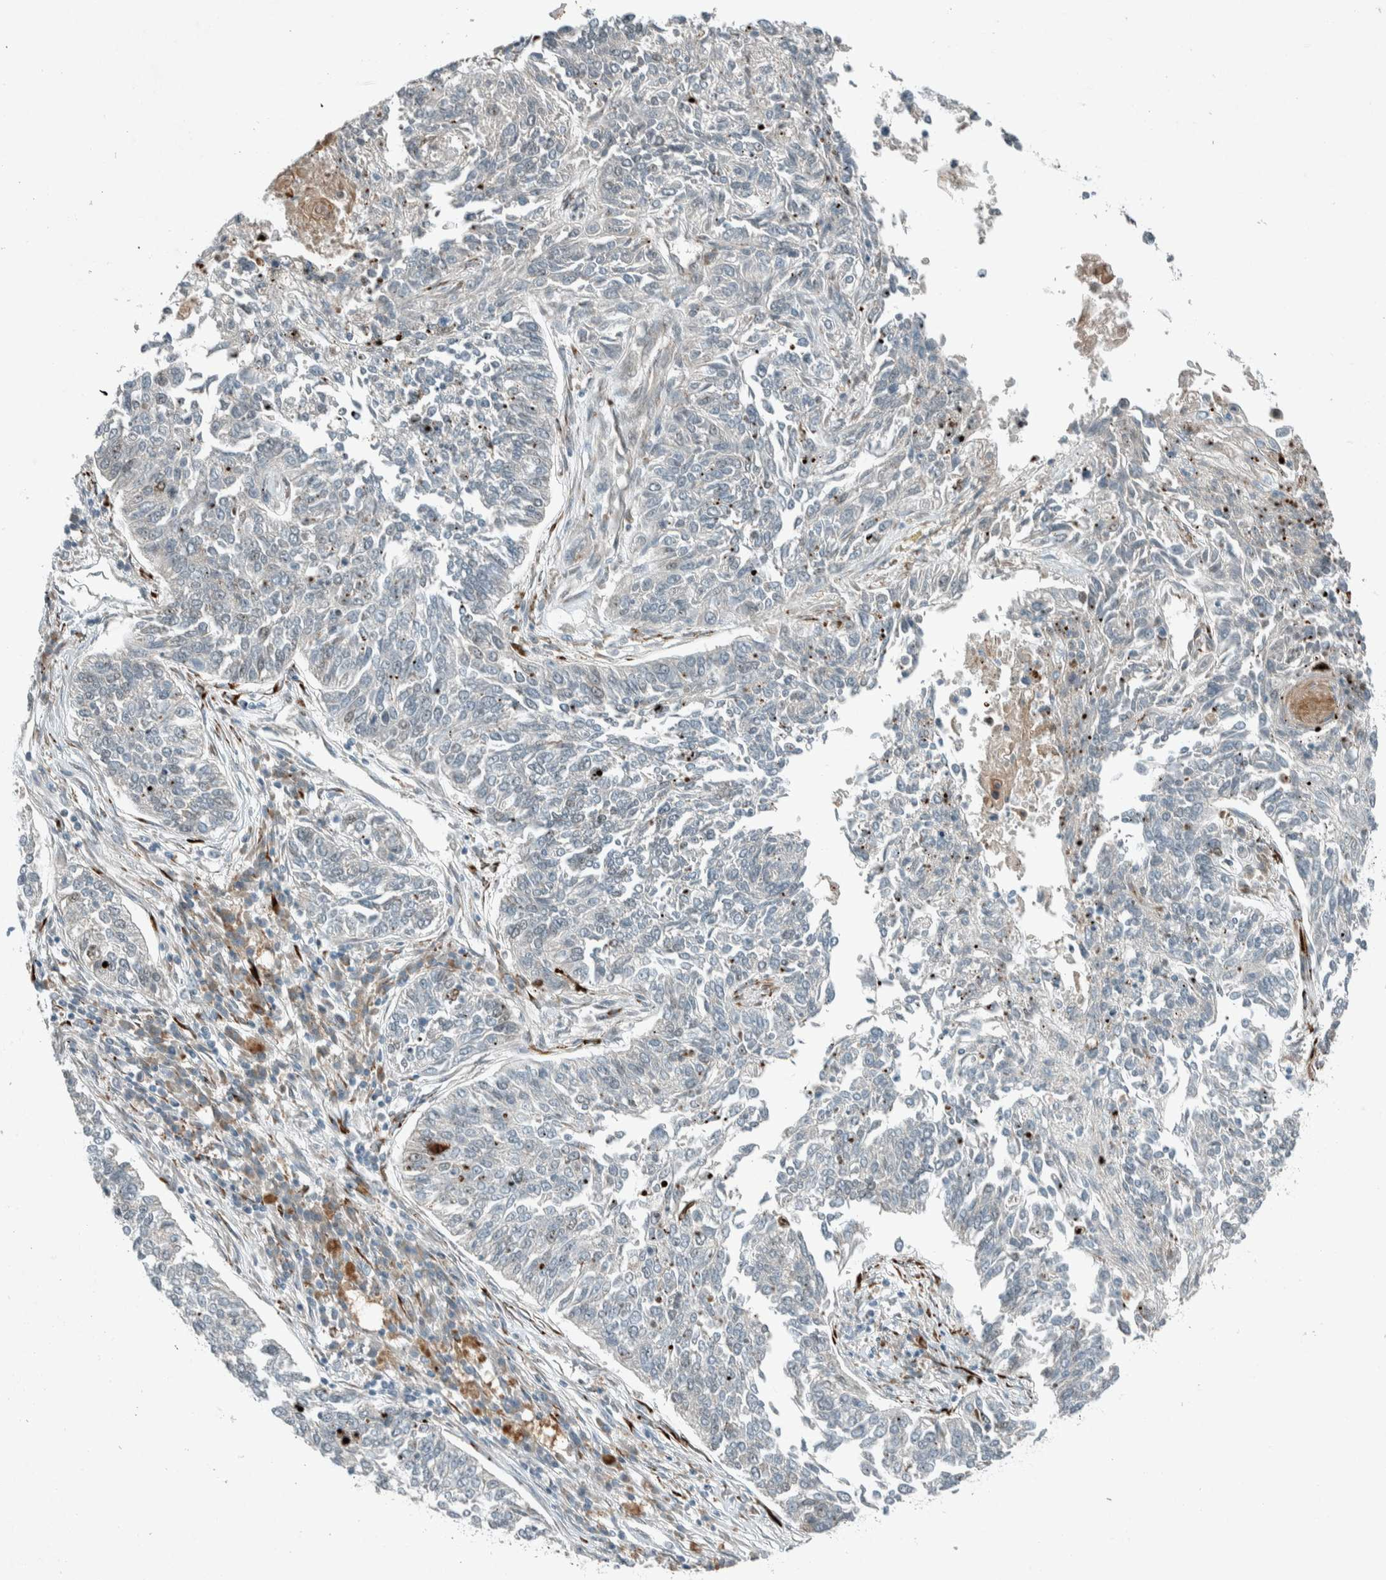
{"staining": {"intensity": "negative", "quantity": "none", "location": "none"}, "tissue": "lung cancer", "cell_type": "Tumor cells", "image_type": "cancer", "snomed": [{"axis": "morphology", "description": "Normal tissue, NOS"}, {"axis": "morphology", "description": "Squamous cell carcinoma, NOS"}, {"axis": "topography", "description": "Cartilage tissue"}, {"axis": "topography", "description": "Bronchus"}, {"axis": "topography", "description": "Lung"}], "caption": "DAB immunohistochemical staining of lung cancer demonstrates no significant staining in tumor cells.", "gene": "CERCAM", "patient": {"sex": "female", "age": 49}}